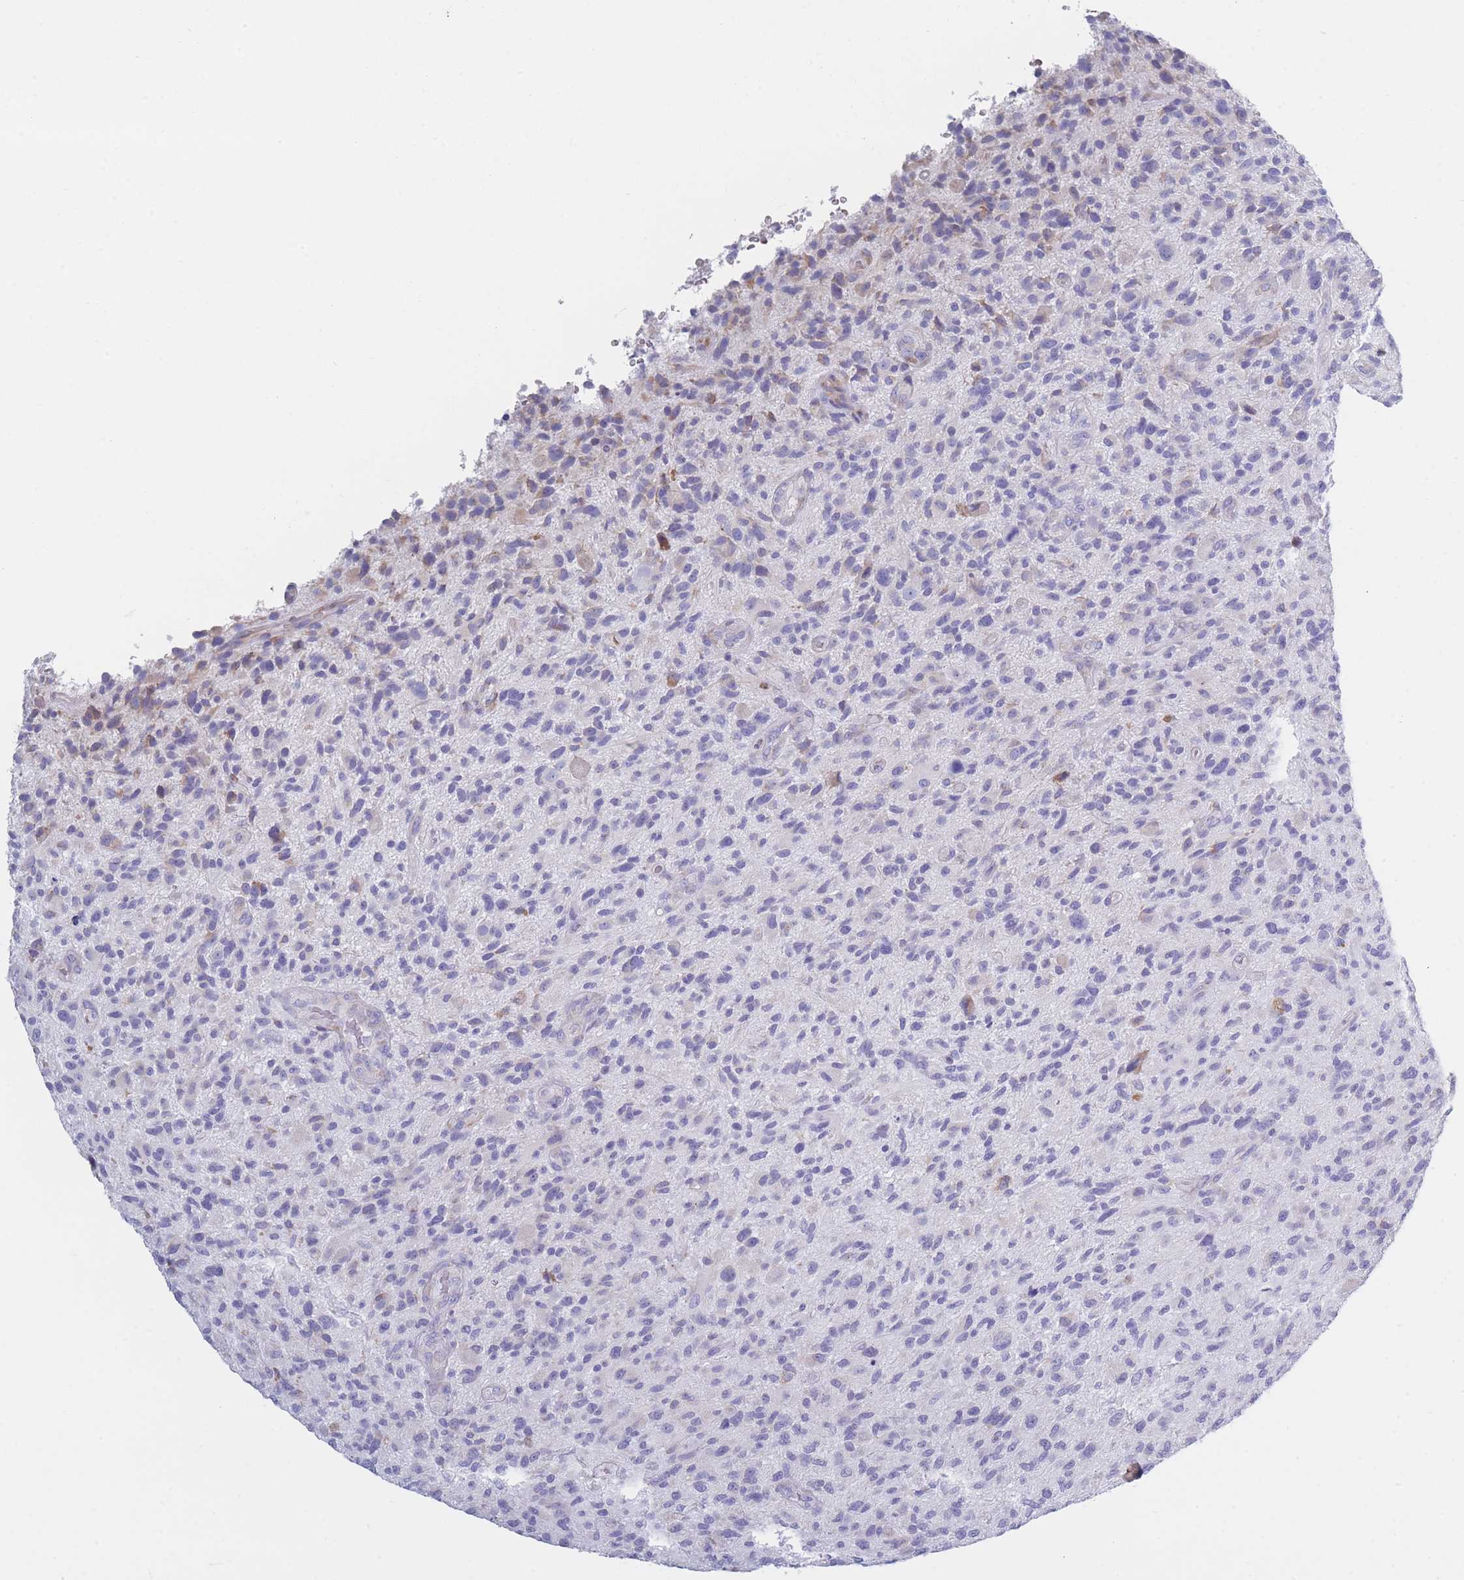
{"staining": {"intensity": "negative", "quantity": "none", "location": "none"}, "tissue": "glioma", "cell_type": "Tumor cells", "image_type": "cancer", "snomed": [{"axis": "morphology", "description": "Glioma, malignant, High grade"}, {"axis": "topography", "description": "Brain"}], "caption": "Immunohistochemistry image of malignant high-grade glioma stained for a protein (brown), which exhibits no expression in tumor cells.", "gene": "XKR8", "patient": {"sex": "male", "age": 47}}